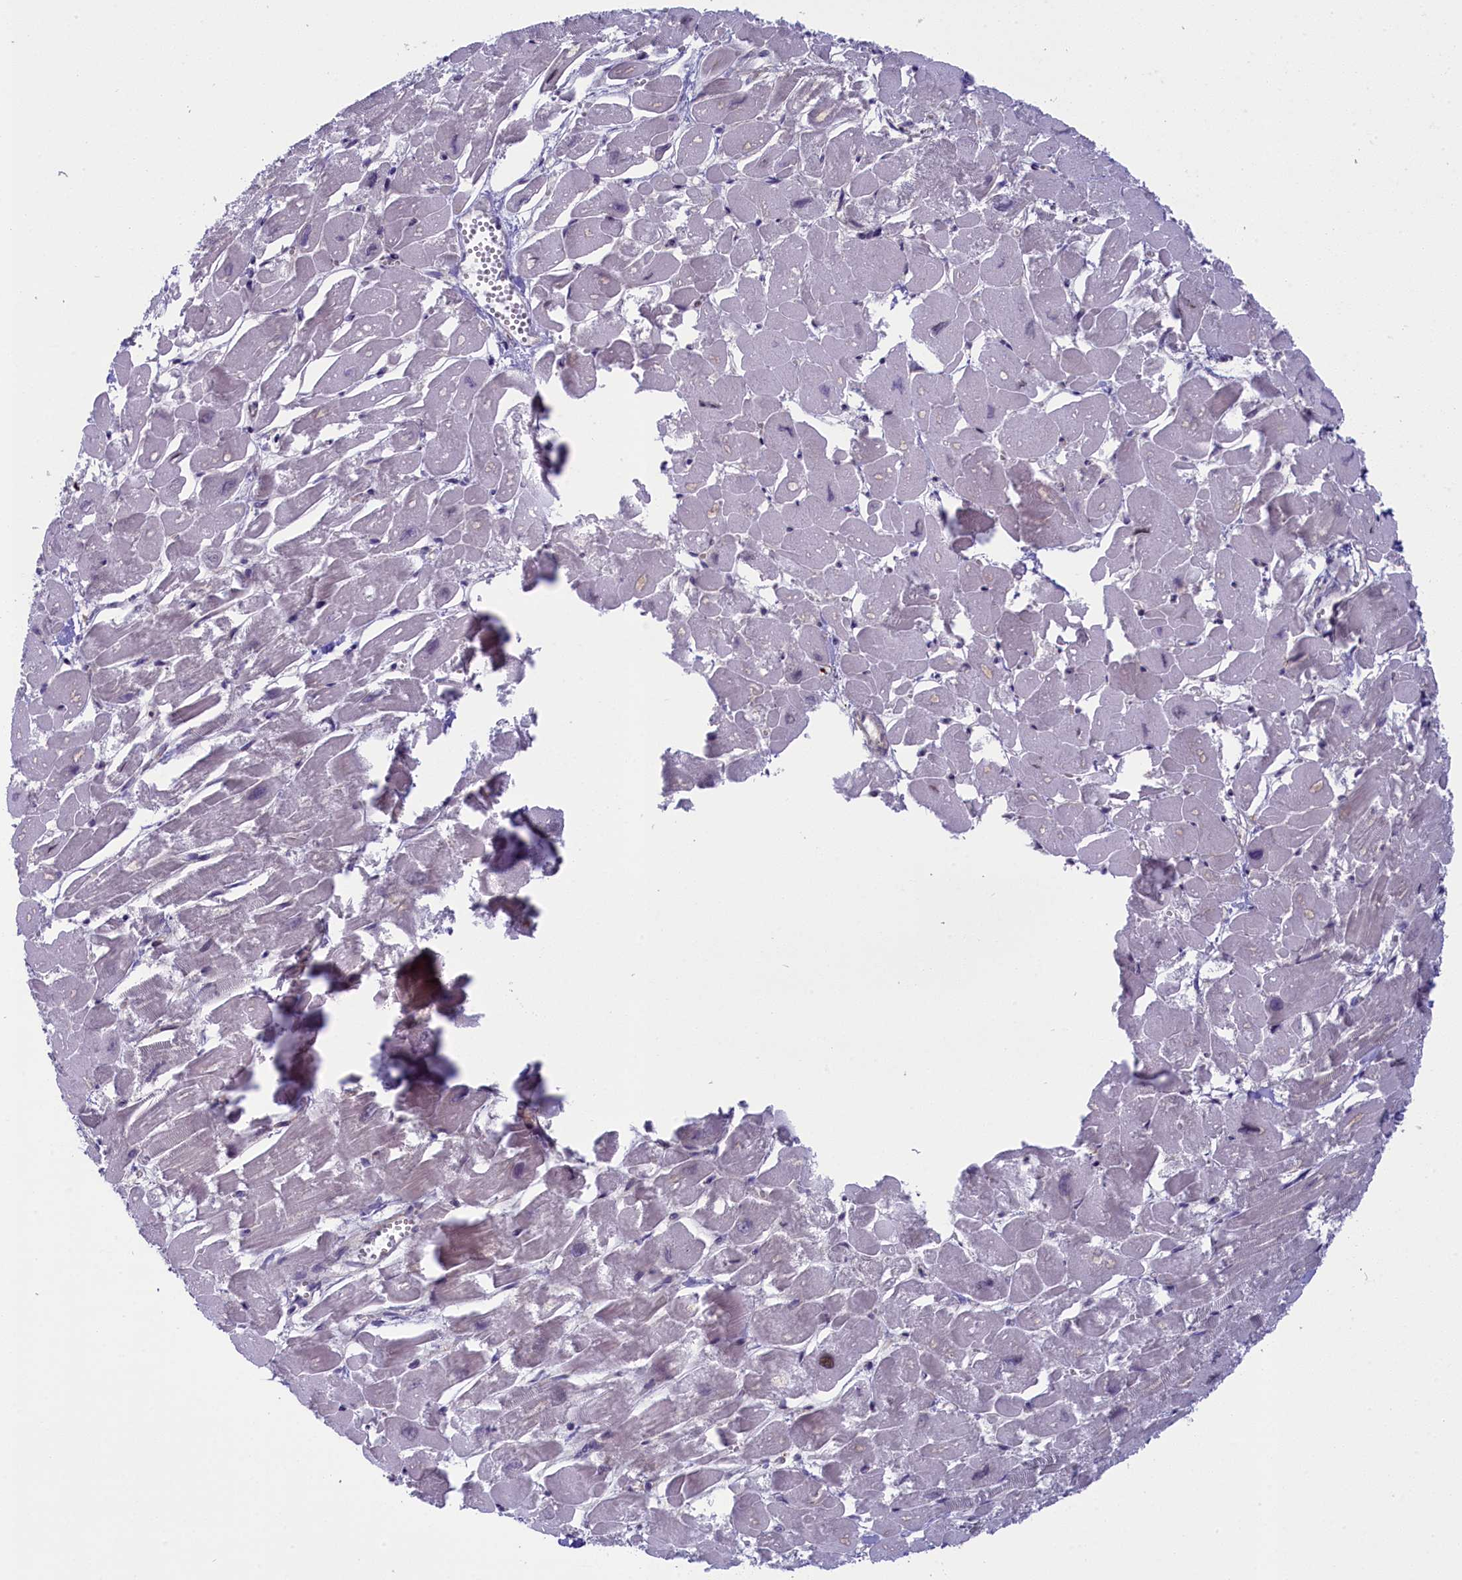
{"staining": {"intensity": "negative", "quantity": "none", "location": "none"}, "tissue": "heart muscle", "cell_type": "Cardiomyocytes", "image_type": "normal", "snomed": [{"axis": "morphology", "description": "Normal tissue, NOS"}, {"axis": "topography", "description": "Heart"}], "caption": "This is an immunohistochemistry (IHC) micrograph of benign heart muscle. There is no expression in cardiomyocytes.", "gene": "CCL23", "patient": {"sex": "male", "age": 54}}